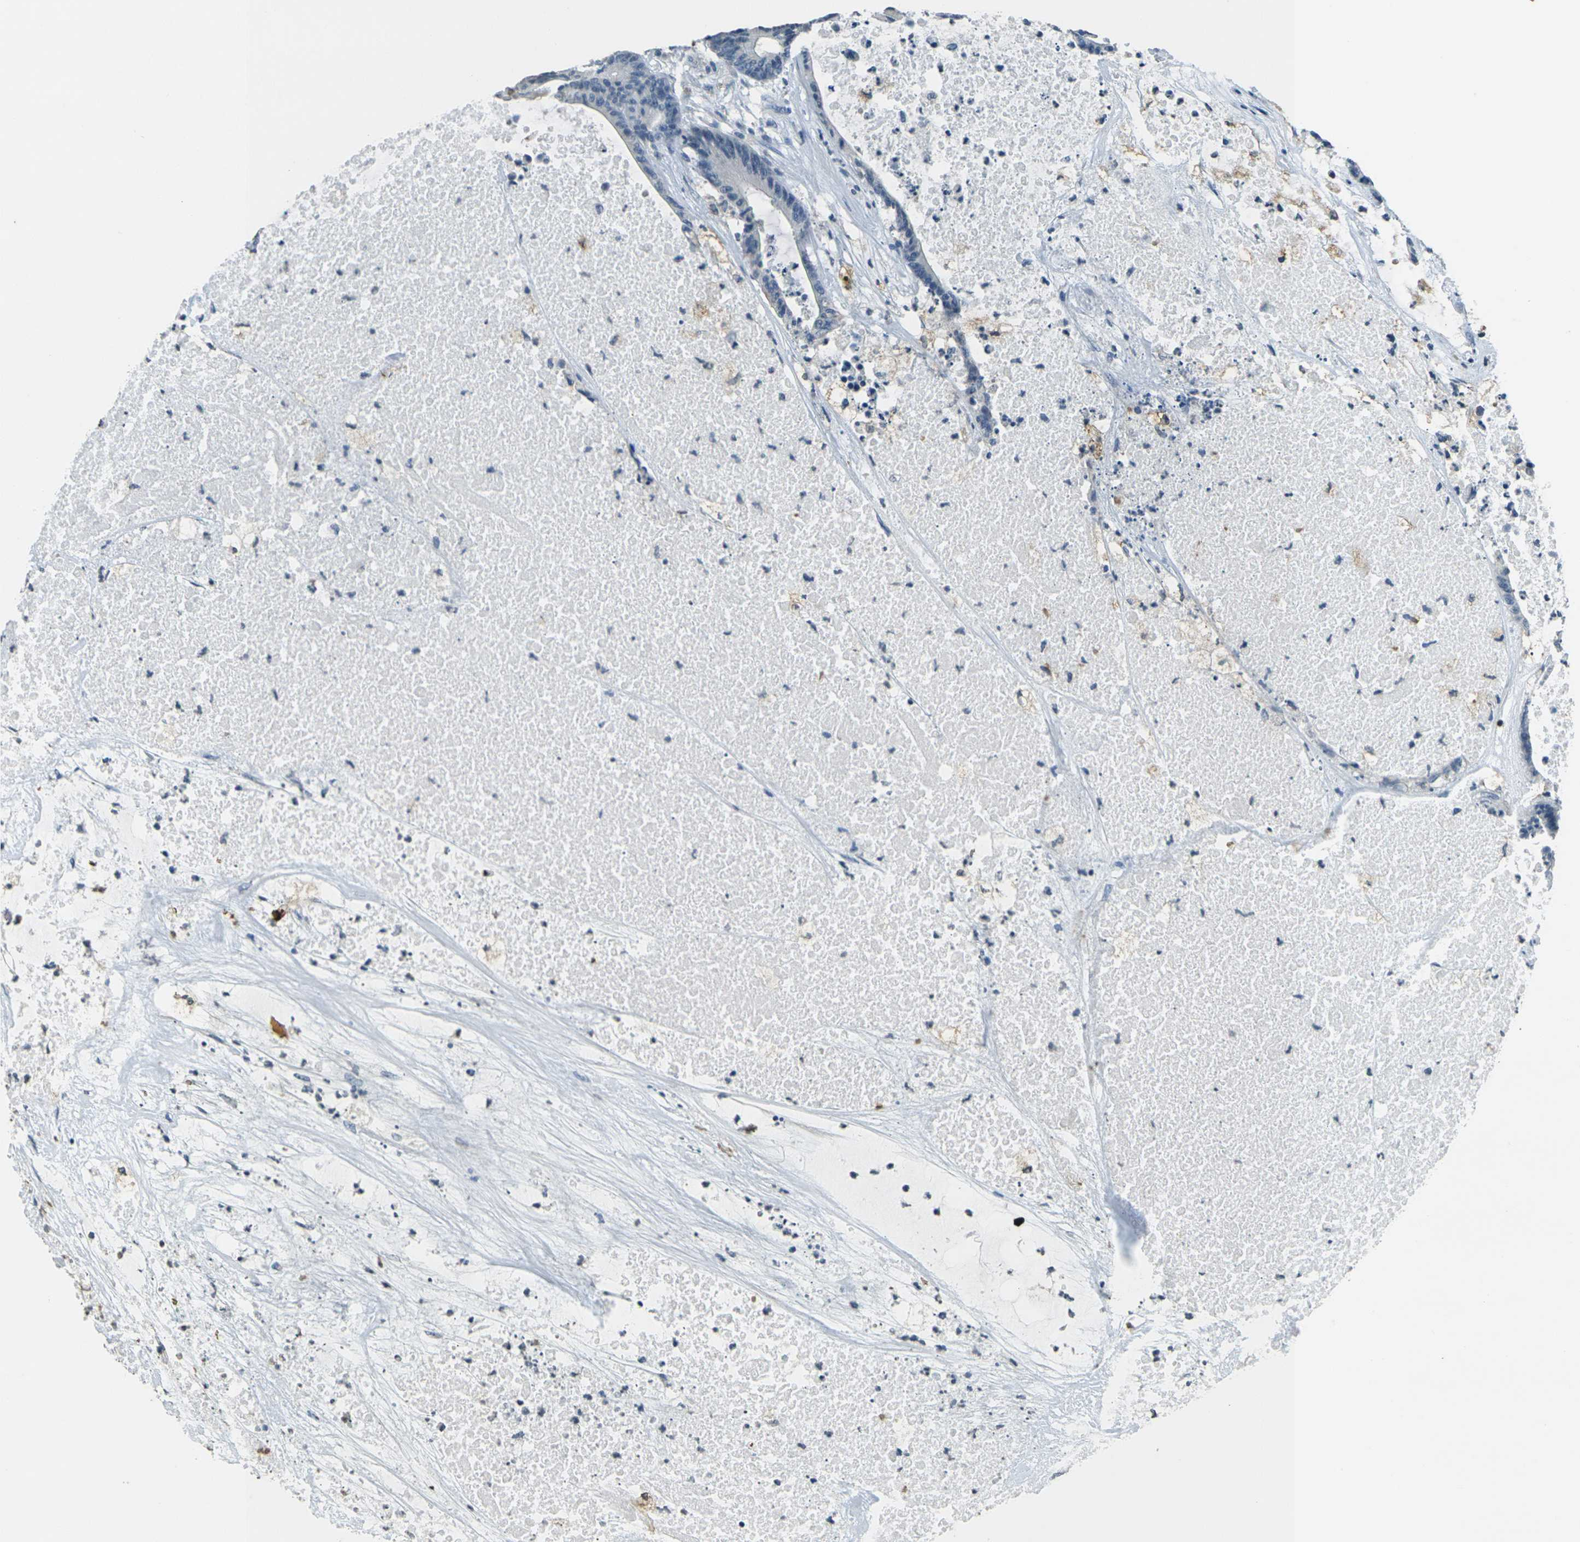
{"staining": {"intensity": "negative", "quantity": "none", "location": "none"}, "tissue": "colorectal cancer", "cell_type": "Tumor cells", "image_type": "cancer", "snomed": [{"axis": "morphology", "description": "Adenocarcinoma, NOS"}, {"axis": "topography", "description": "Colon"}], "caption": "High magnification brightfield microscopy of adenocarcinoma (colorectal) stained with DAB (3,3'-diaminobenzidine) (brown) and counterstained with hematoxylin (blue): tumor cells show no significant staining.", "gene": "HBB", "patient": {"sex": "female", "age": 84}}